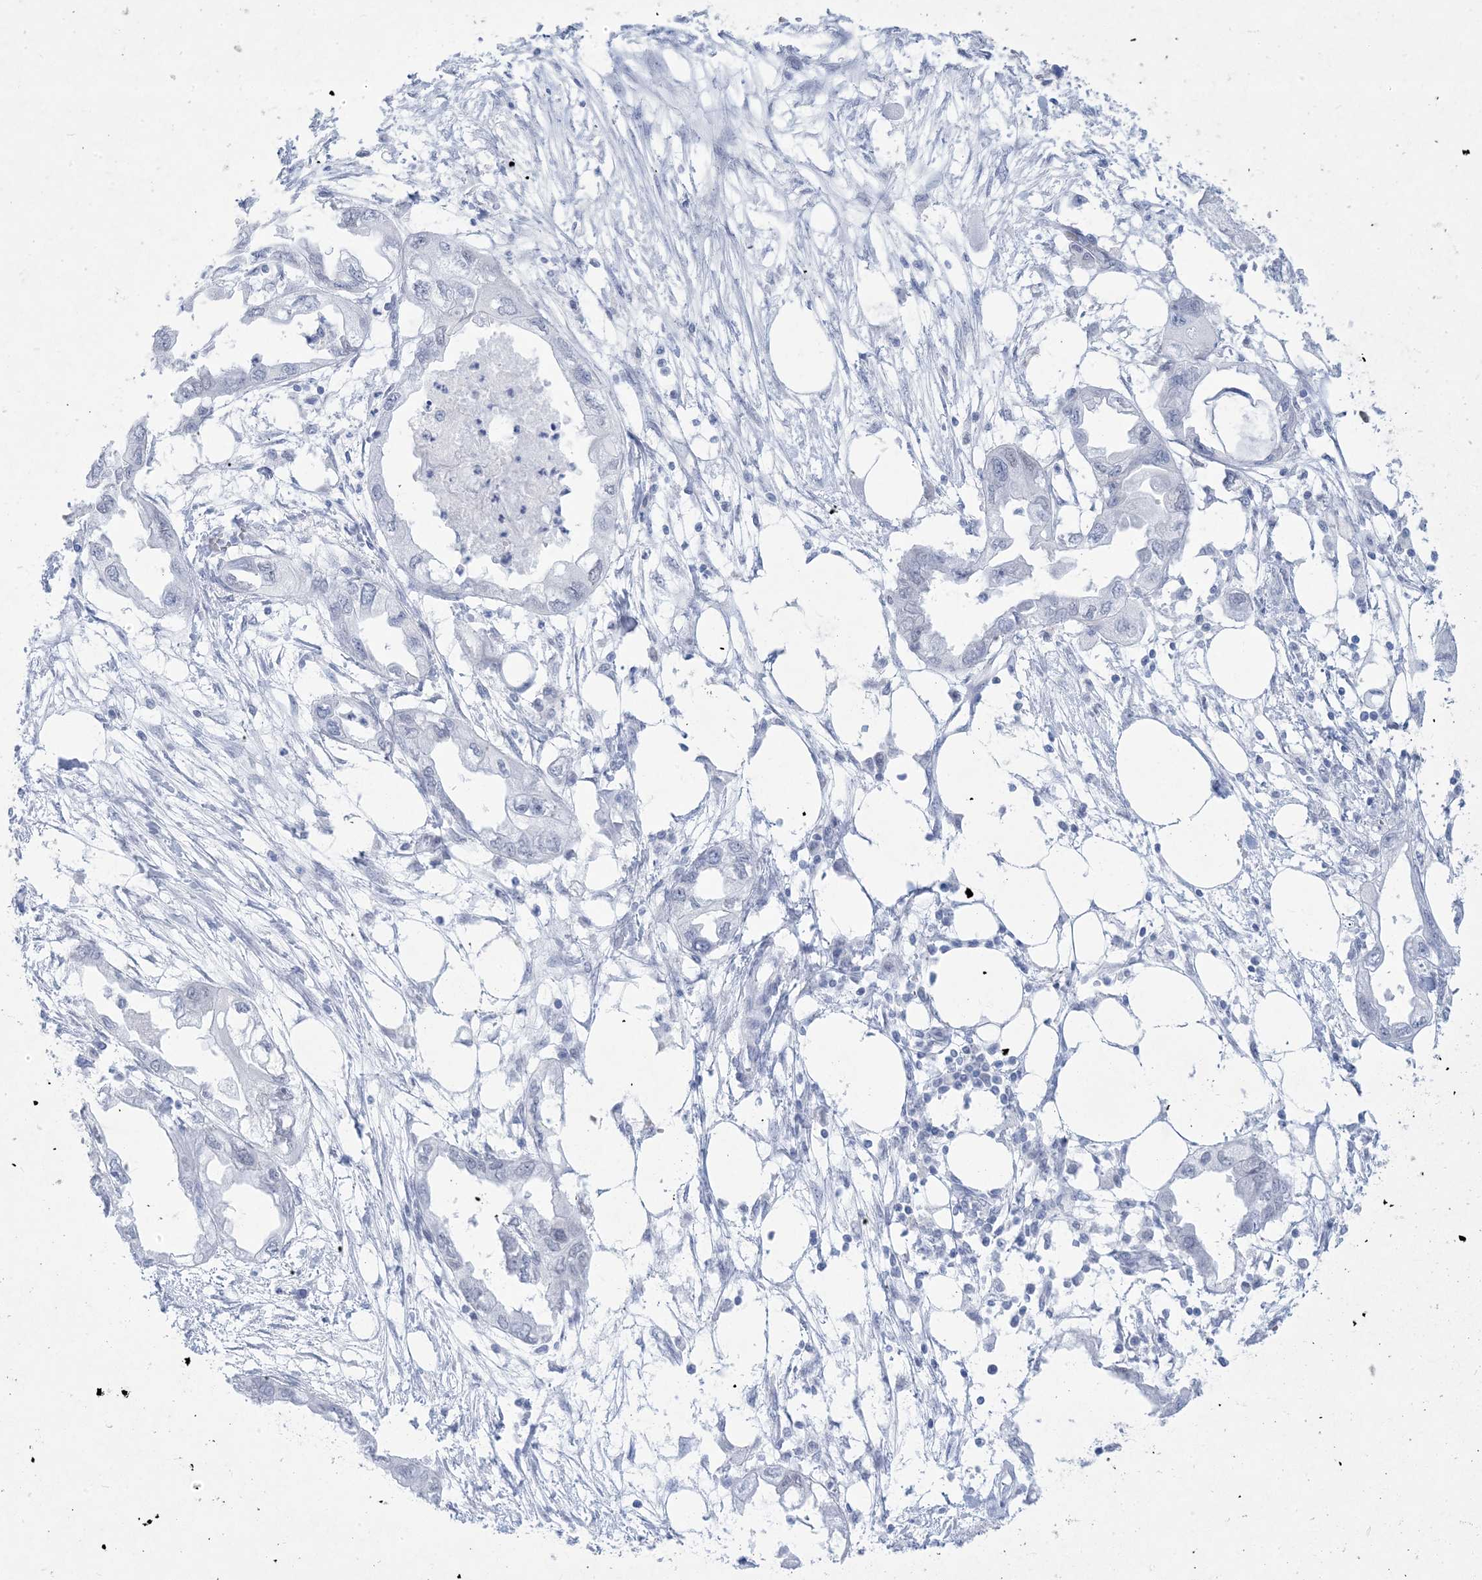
{"staining": {"intensity": "negative", "quantity": "none", "location": "none"}, "tissue": "endometrial cancer", "cell_type": "Tumor cells", "image_type": "cancer", "snomed": [{"axis": "morphology", "description": "Adenocarcinoma, NOS"}, {"axis": "morphology", "description": "Adenocarcinoma, metastatic, NOS"}, {"axis": "topography", "description": "Adipose tissue"}, {"axis": "topography", "description": "Endometrium"}], "caption": "High magnification brightfield microscopy of adenocarcinoma (endometrial) stained with DAB (brown) and counterstained with hematoxylin (blue): tumor cells show no significant positivity. (DAB (3,3'-diaminobenzidine) immunohistochemistry, high magnification).", "gene": "HOMEZ", "patient": {"sex": "female", "age": 67}}